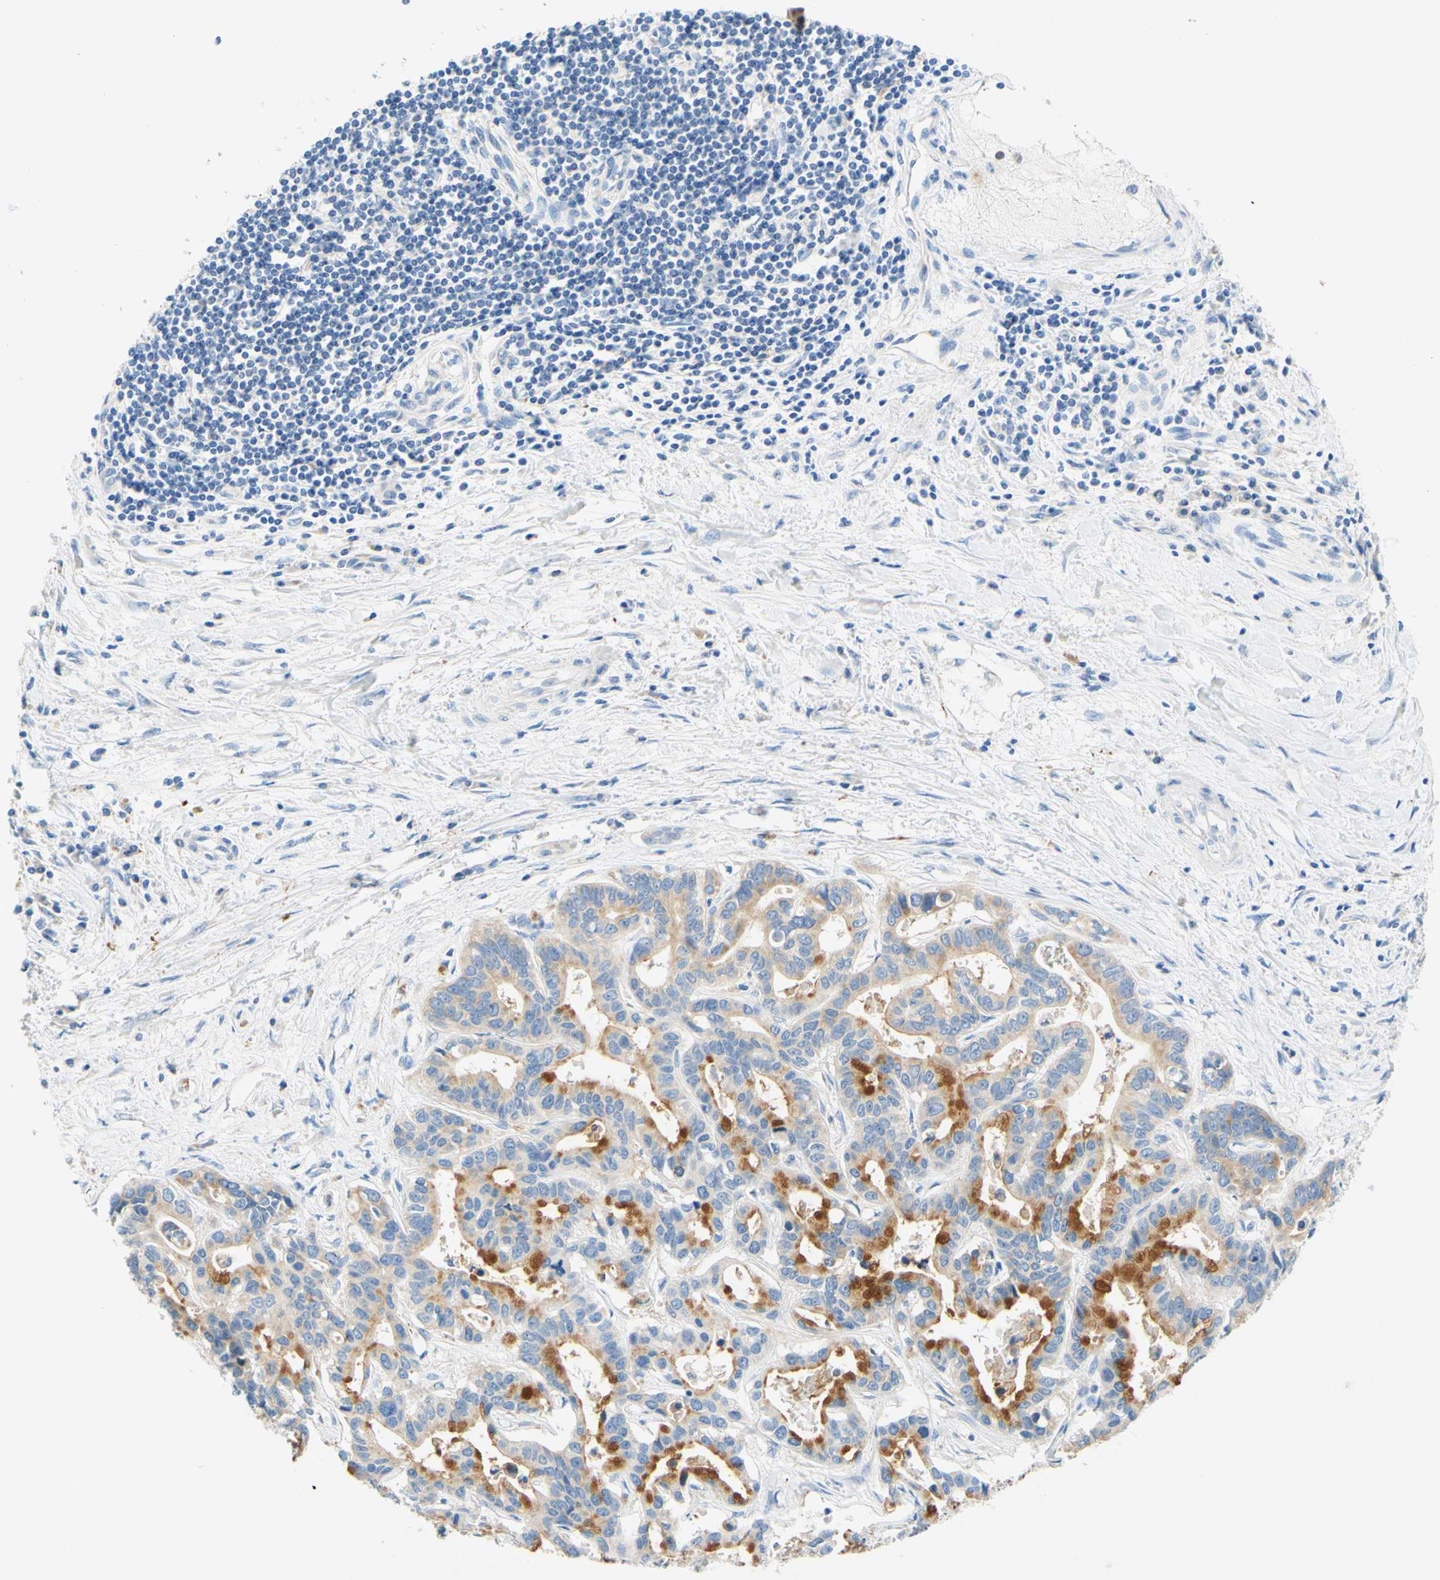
{"staining": {"intensity": "weak", "quantity": ">75%", "location": "cytoplasmic/membranous"}, "tissue": "liver cancer", "cell_type": "Tumor cells", "image_type": "cancer", "snomed": [{"axis": "morphology", "description": "Cholangiocarcinoma"}, {"axis": "topography", "description": "Liver"}], "caption": "This photomicrograph shows liver cholangiocarcinoma stained with immunohistochemistry (IHC) to label a protein in brown. The cytoplasmic/membranous of tumor cells show weak positivity for the protein. Nuclei are counter-stained blue.", "gene": "SLC46A1", "patient": {"sex": "female", "age": 65}}